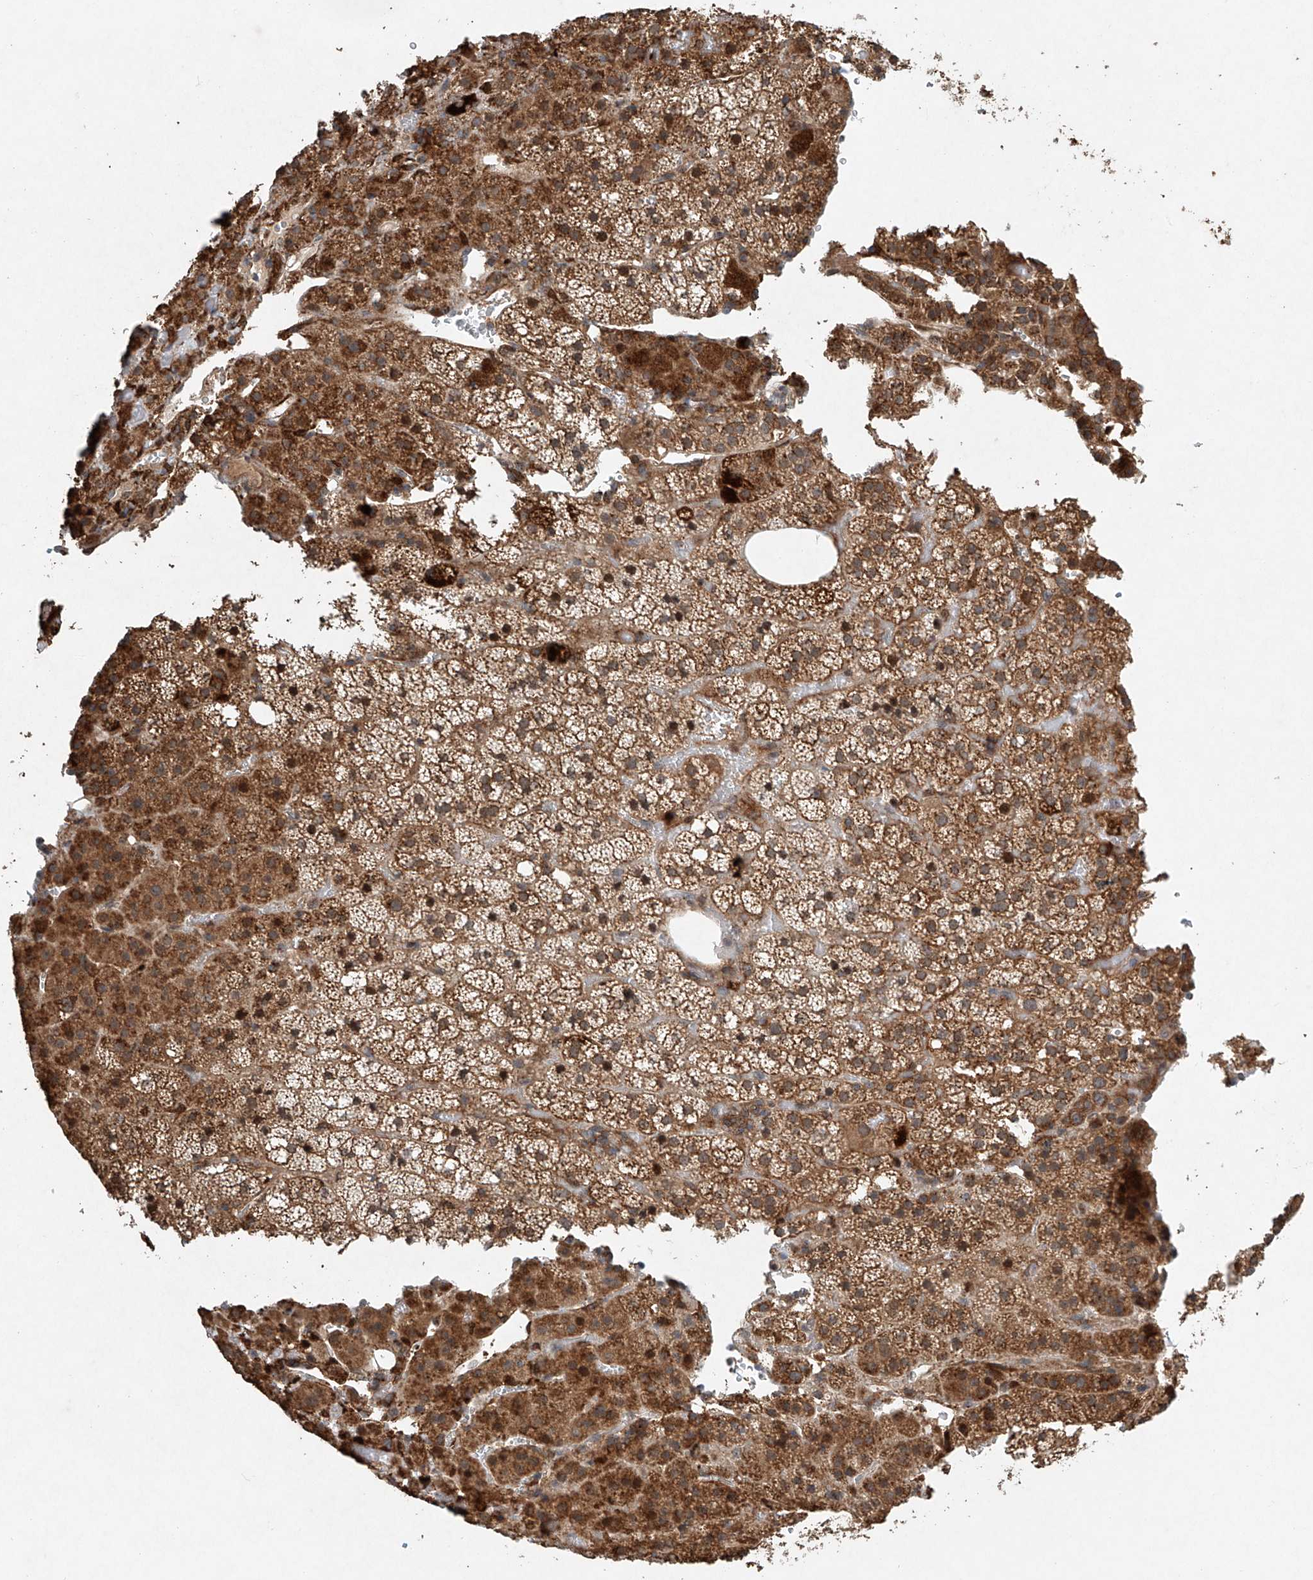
{"staining": {"intensity": "strong", "quantity": "25%-75%", "location": "cytoplasmic/membranous,nuclear"}, "tissue": "adrenal gland", "cell_type": "Glandular cells", "image_type": "normal", "snomed": [{"axis": "morphology", "description": "Normal tissue, NOS"}, {"axis": "topography", "description": "Adrenal gland"}], "caption": "Immunohistochemical staining of benign human adrenal gland reveals strong cytoplasmic/membranous,nuclear protein positivity in approximately 25%-75% of glandular cells.", "gene": "DCAF11", "patient": {"sex": "female", "age": 59}}